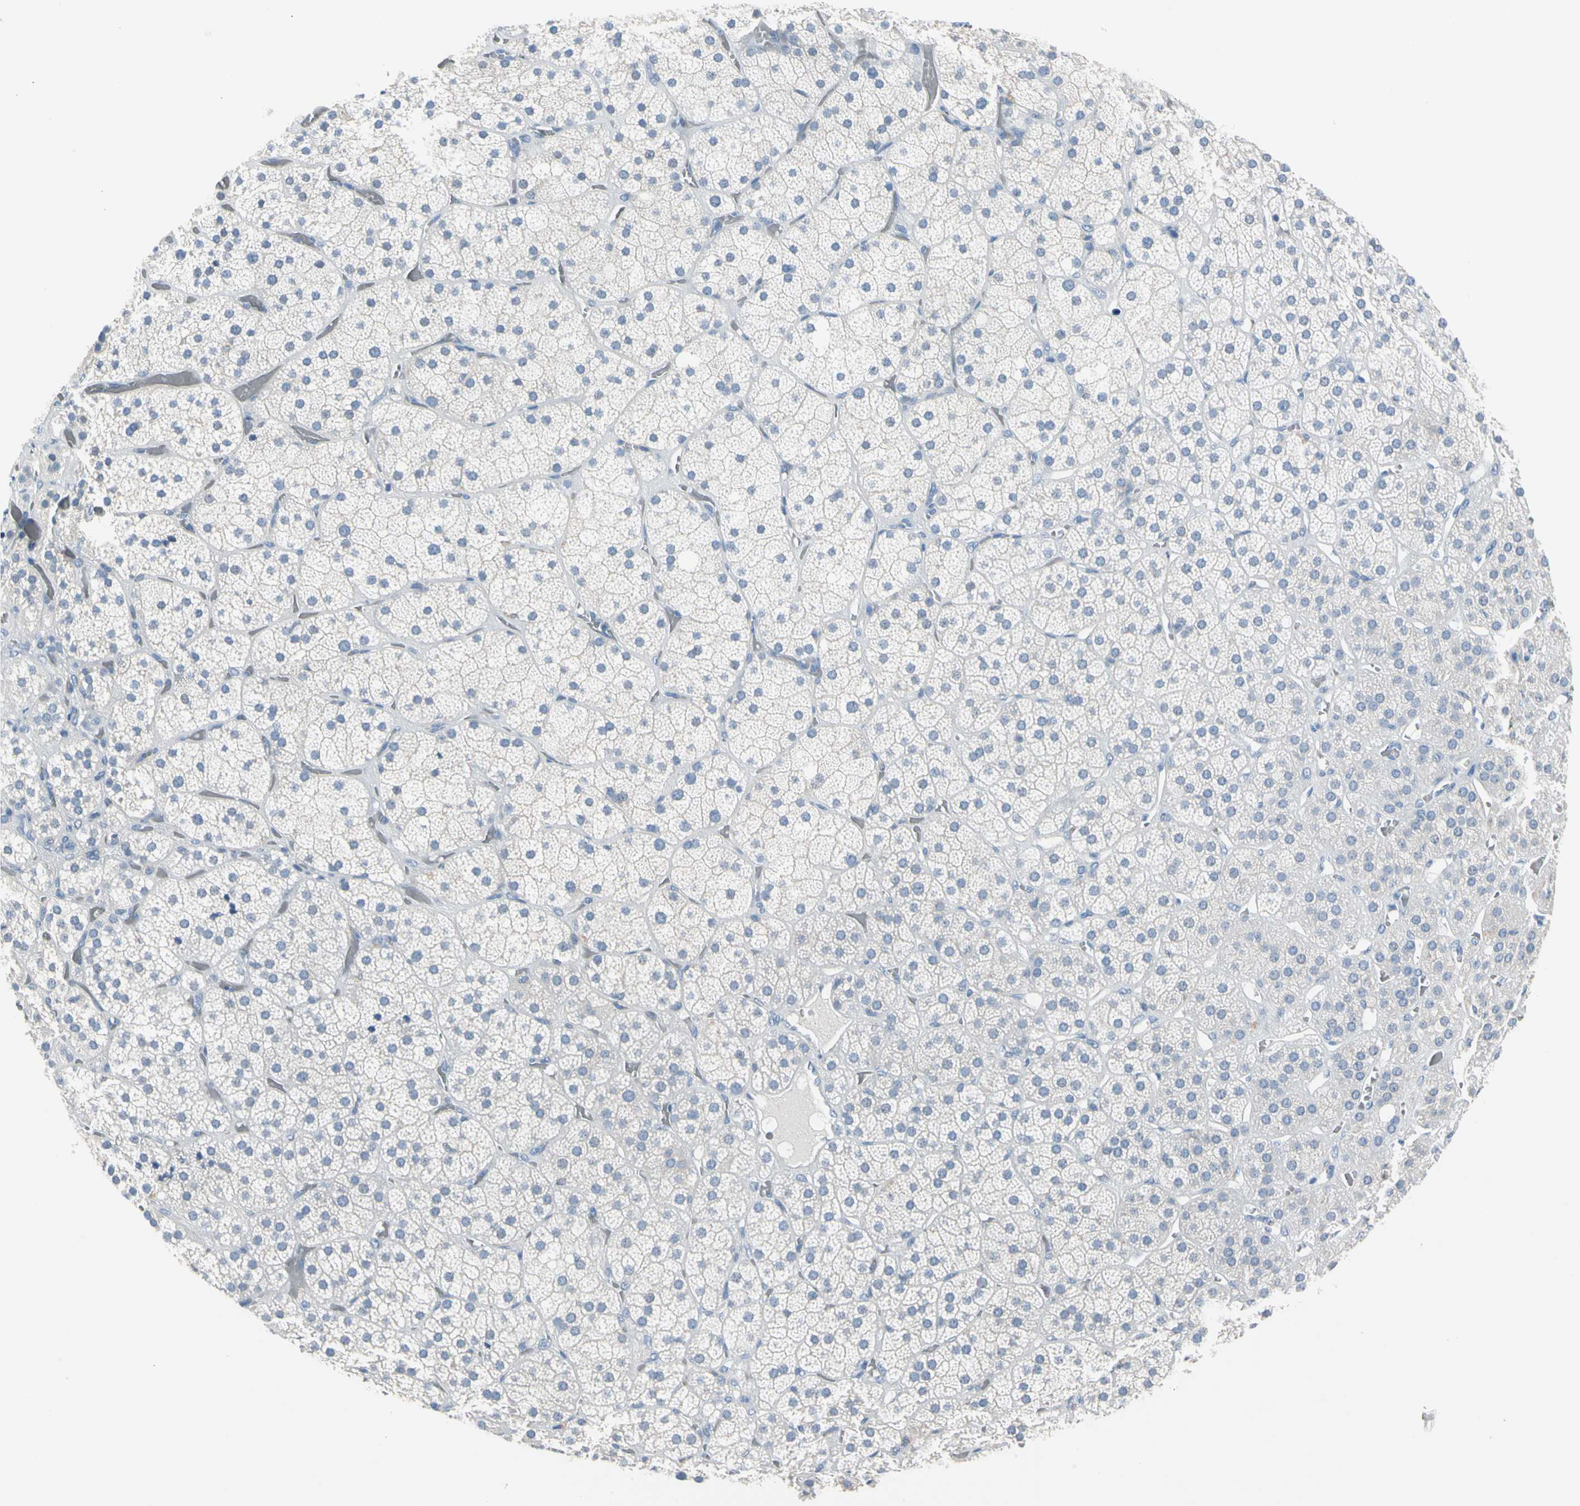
{"staining": {"intensity": "negative", "quantity": "none", "location": "none"}, "tissue": "adrenal gland", "cell_type": "Glandular cells", "image_type": "normal", "snomed": [{"axis": "morphology", "description": "Normal tissue, NOS"}, {"axis": "topography", "description": "Adrenal gland"}], "caption": "This is an IHC image of normal human adrenal gland. There is no expression in glandular cells.", "gene": "MARK1", "patient": {"sex": "female", "age": 71}}